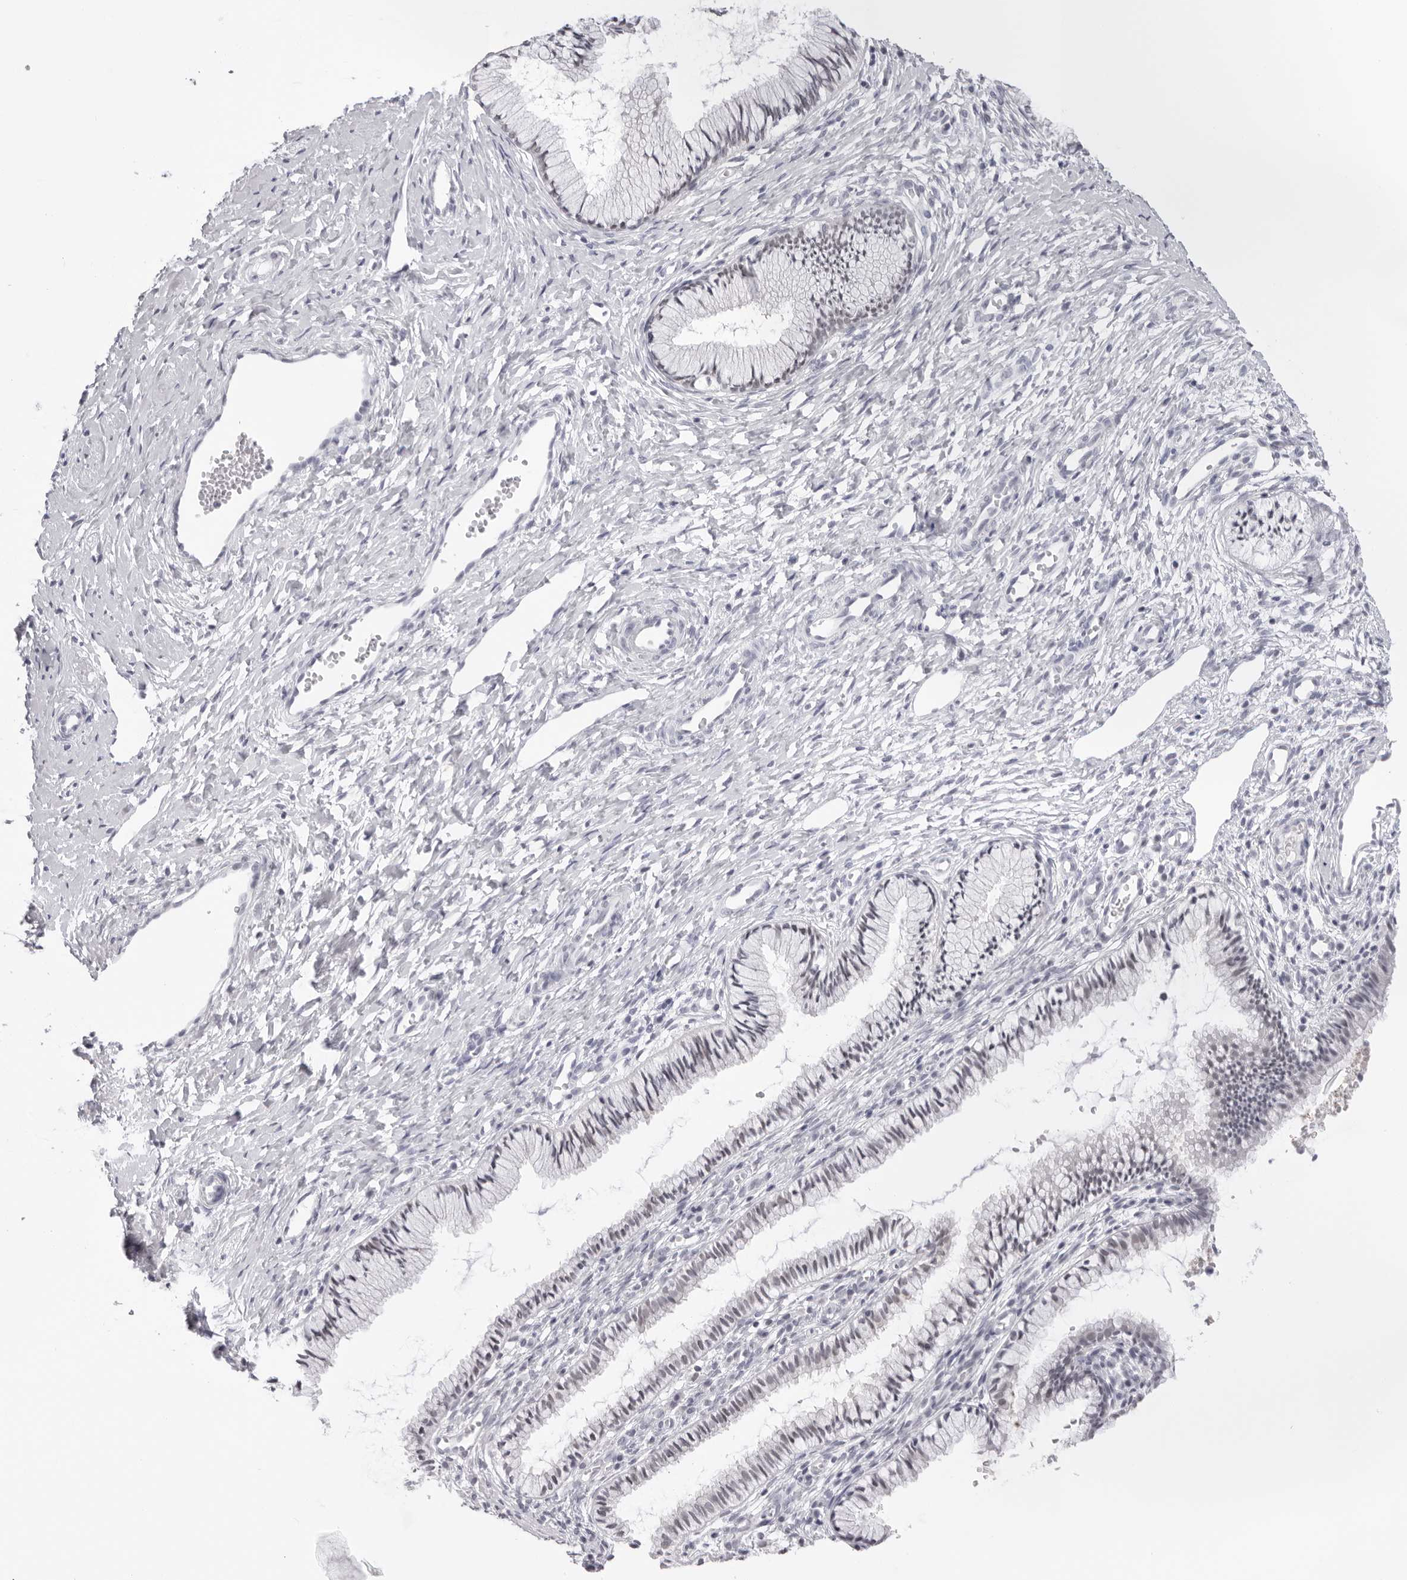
{"staining": {"intensity": "weak", "quantity": "<25%", "location": "nuclear"}, "tissue": "cervix", "cell_type": "Glandular cells", "image_type": "normal", "snomed": [{"axis": "morphology", "description": "Normal tissue, NOS"}, {"axis": "topography", "description": "Cervix"}], "caption": "Immunohistochemistry image of normal cervix stained for a protein (brown), which exhibits no staining in glandular cells.", "gene": "KLK12", "patient": {"sex": "female", "age": 27}}